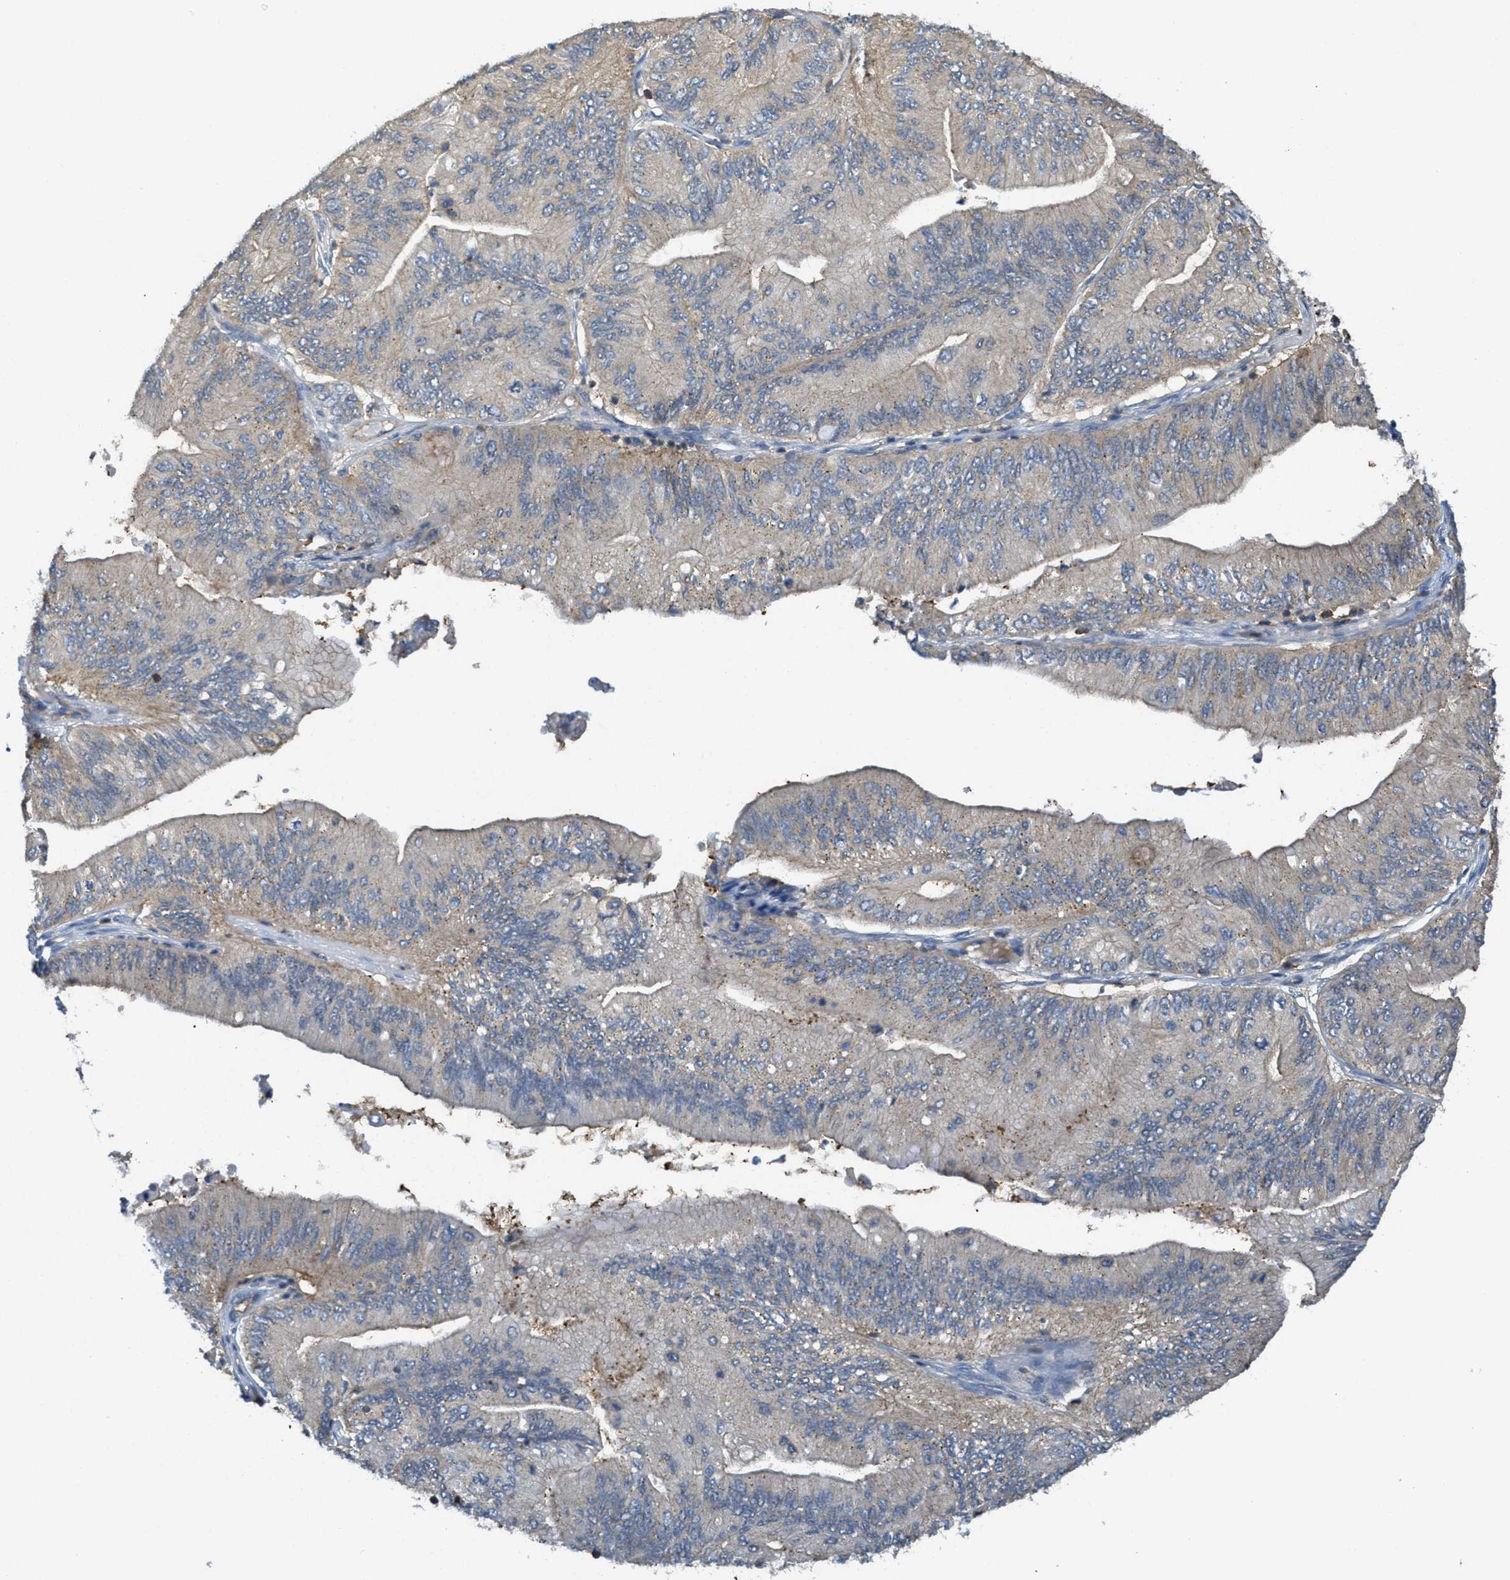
{"staining": {"intensity": "weak", "quantity": ">75%", "location": "cytoplasmic/membranous"}, "tissue": "ovarian cancer", "cell_type": "Tumor cells", "image_type": "cancer", "snomed": [{"axis": "morphology", "description": "Cystadenocarcinoma, mucinous, NOS"}, {"axis": "topography", "description": "Ovary"}], "caption": "Weak cytoplasmic/membranous protein expression is present in about >75% of tumor cells in ovarian cancer (mucinous cystadenocarcinoma).", "gene": "GRIK2", "patient": {"sex": "female", "age": 61}}